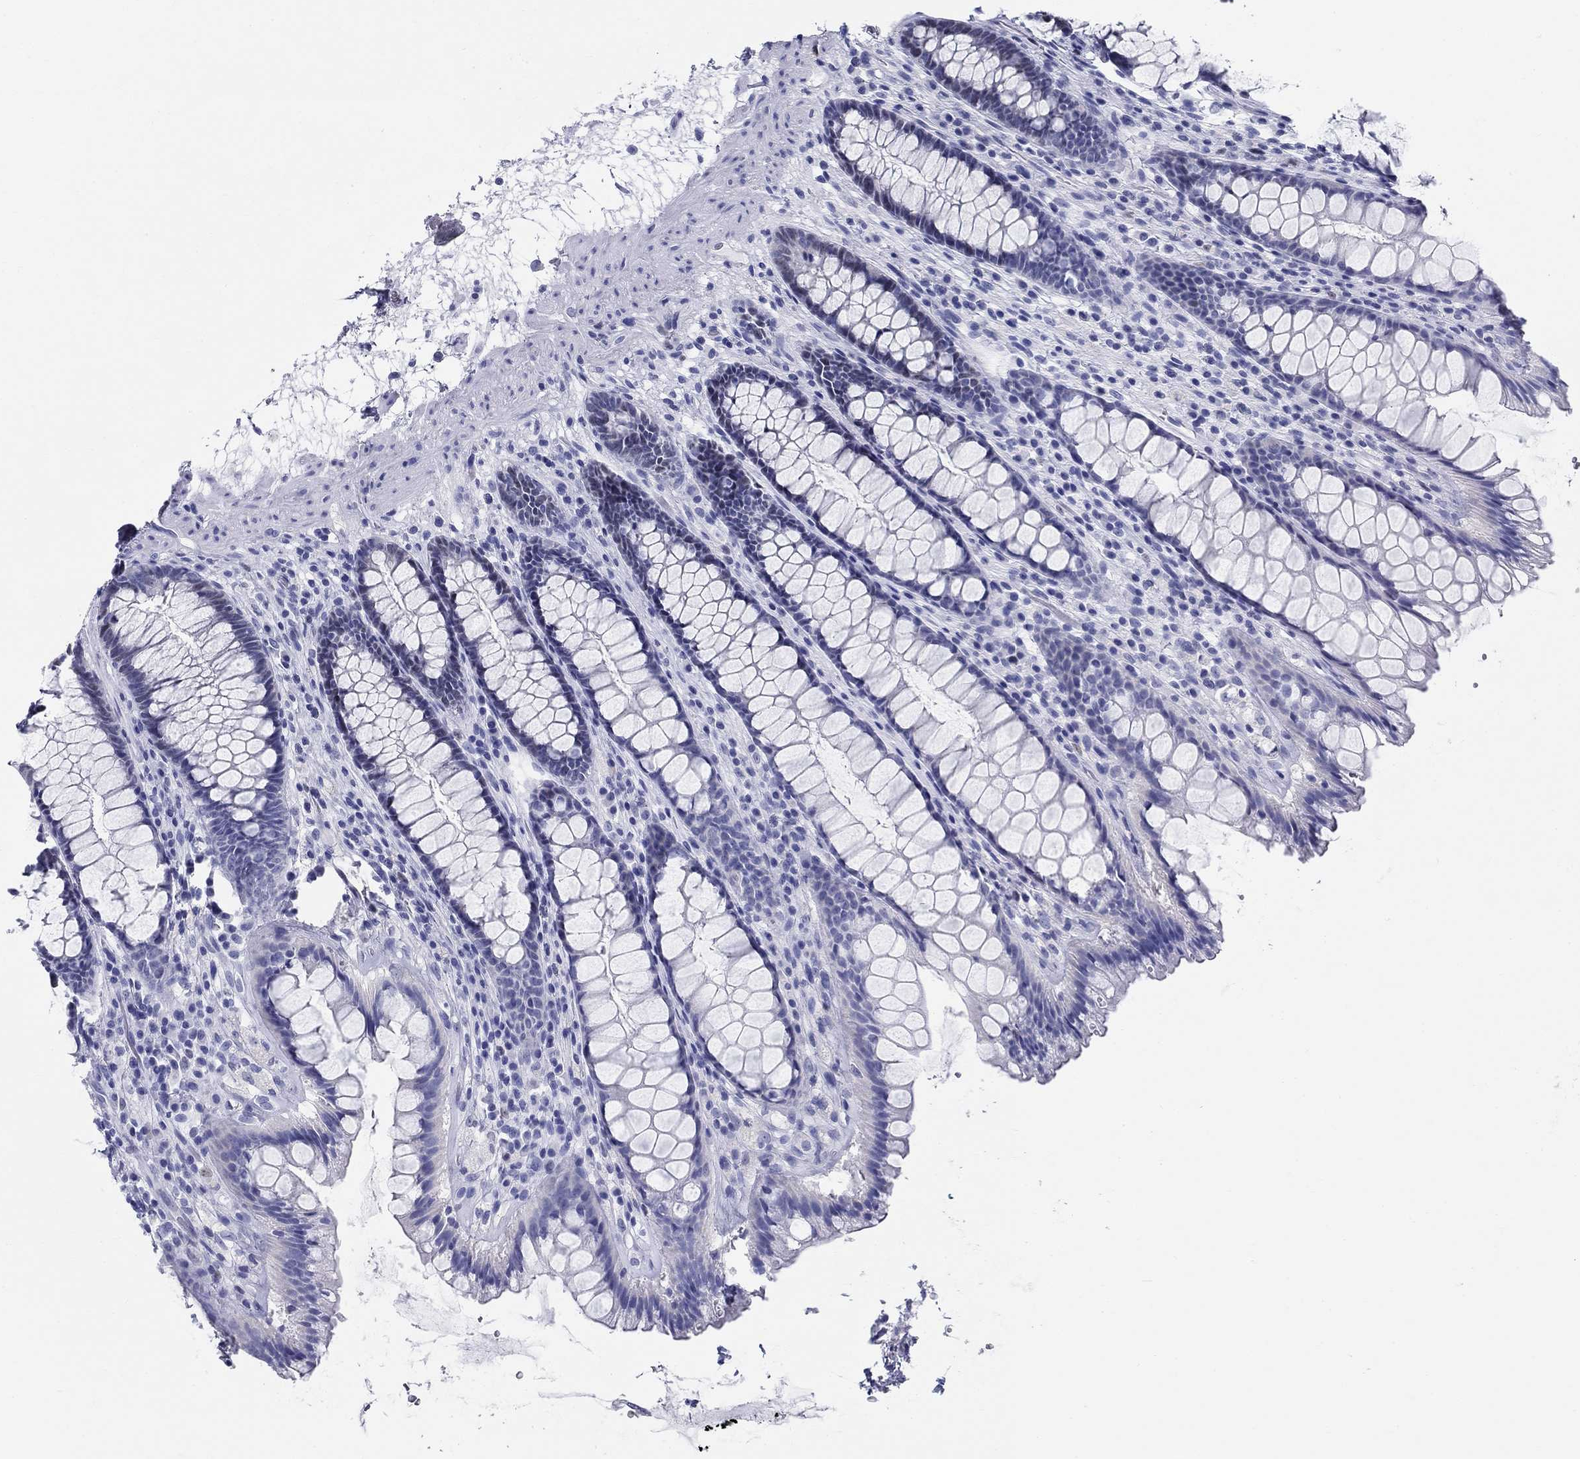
{"staining": {"intensity": "negative", "quantity": "none", "location": "none"}, "tissue": "rectum", "cell_type": "Glandular cells", "image_type": "normal", "snomed": [{"axis": "morphology", "description": "Normal tissue, NOS"}, {"axis": "topography", "description": "Rectum"}], "caption": "Photomicrograph shows no significant protein staining in glandular cells of benign rectum. (DAB immunohistochemistry visualized using brightfield microscopy, high magnification).", "gene": "LAMP5", "patient": {"sex": "male", "age": 72}}